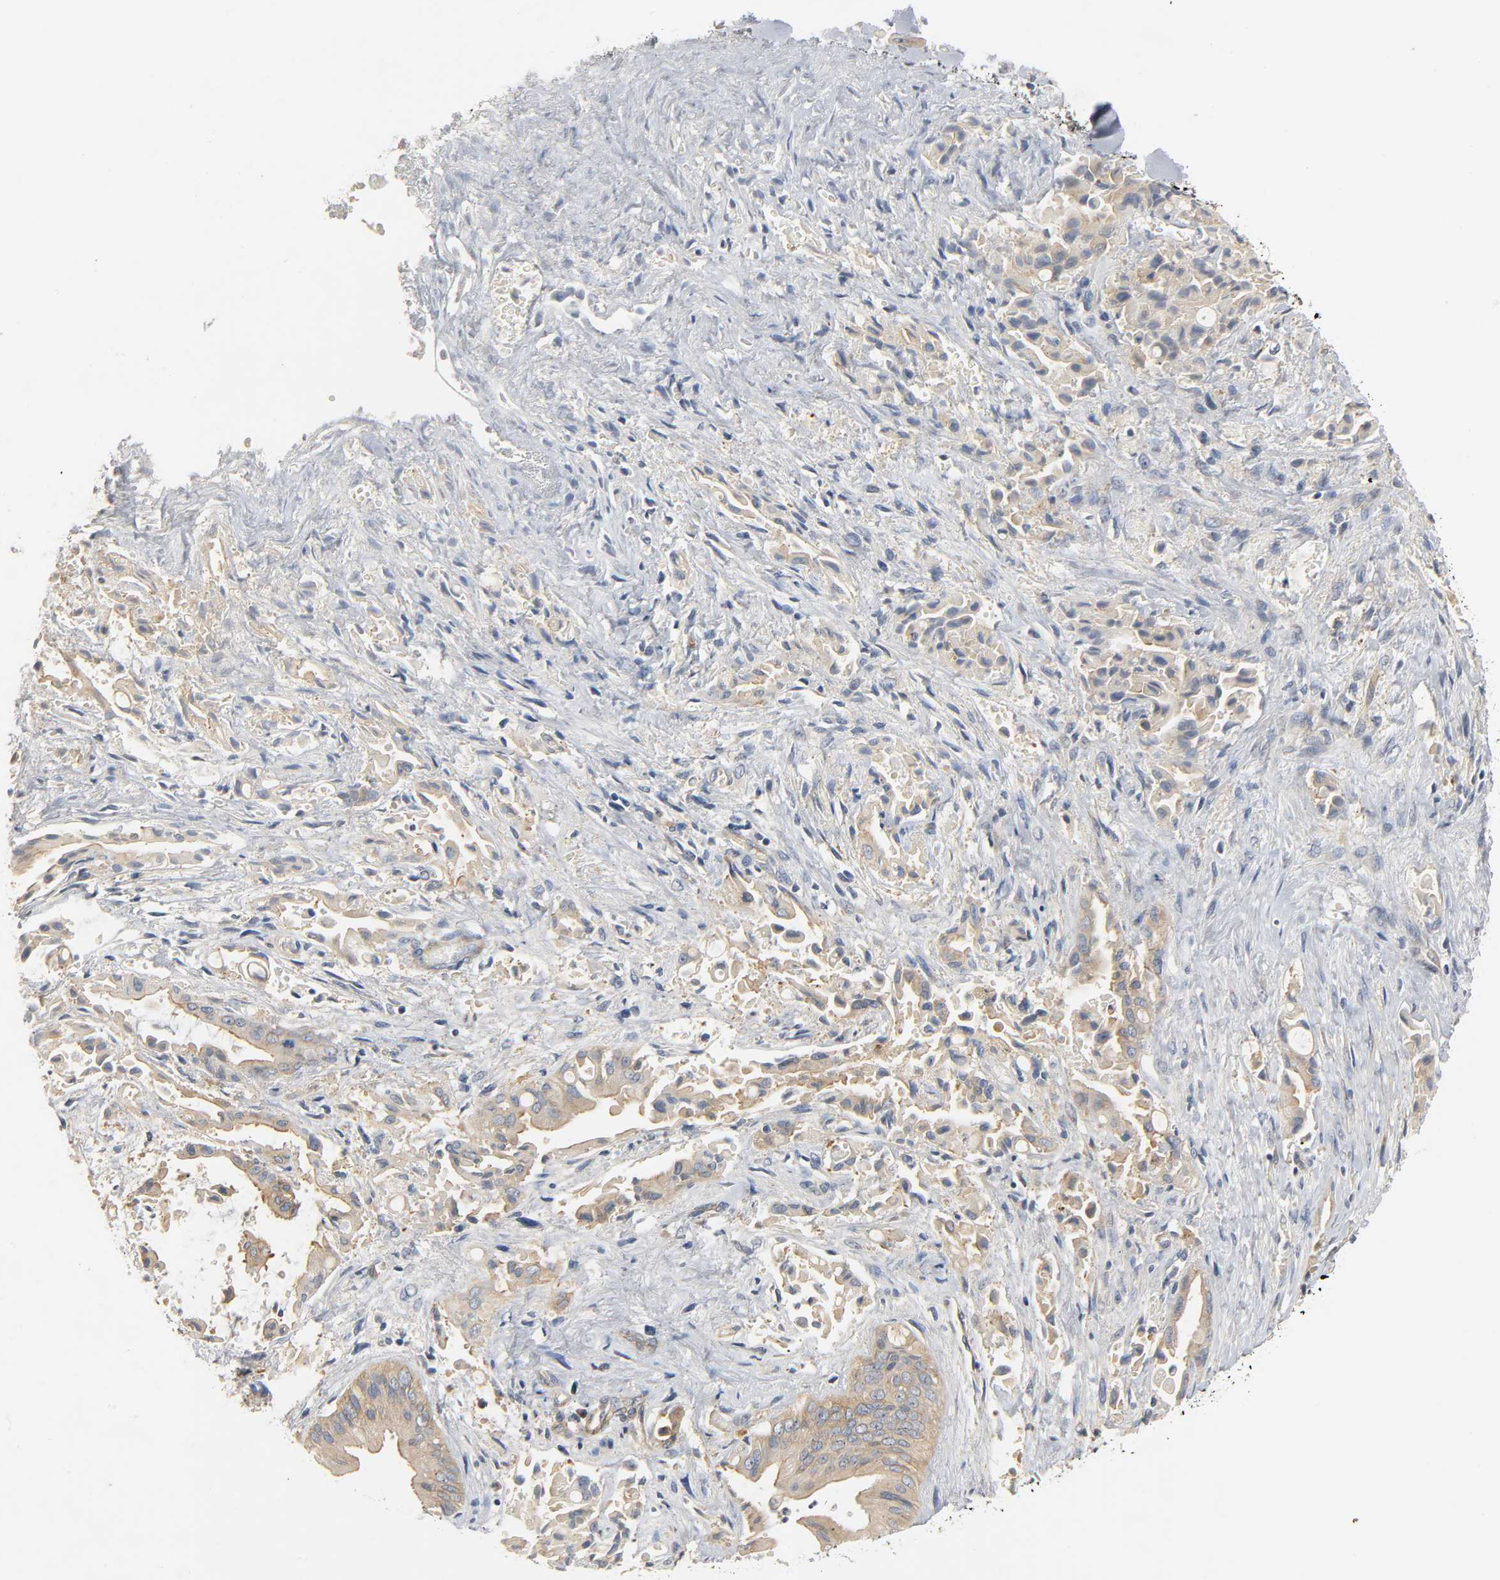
{"staining": {"intensity": "moderate", "quantity": ">75%", "location": "cytoplasmic/membranous"}, "tissue": "liver cancer", "cell_type": "Tumor cells", "image_type": "cancer", "snomed": [{"axis": "morphology", "description": "Cholangiocarcinoma"}, {"axis": "topography", "description": "Liver"}], "caption": "Tumor cells reveal moderate cytoplasmic/membranous positivity in about >75% of cells in liver cancer (cholangiocarcinoma). (Brightfield microscopy of DAB IHC at high magnification).", "gene": "ARPC1A", "patient": {"sex": "male", "age": 58}}